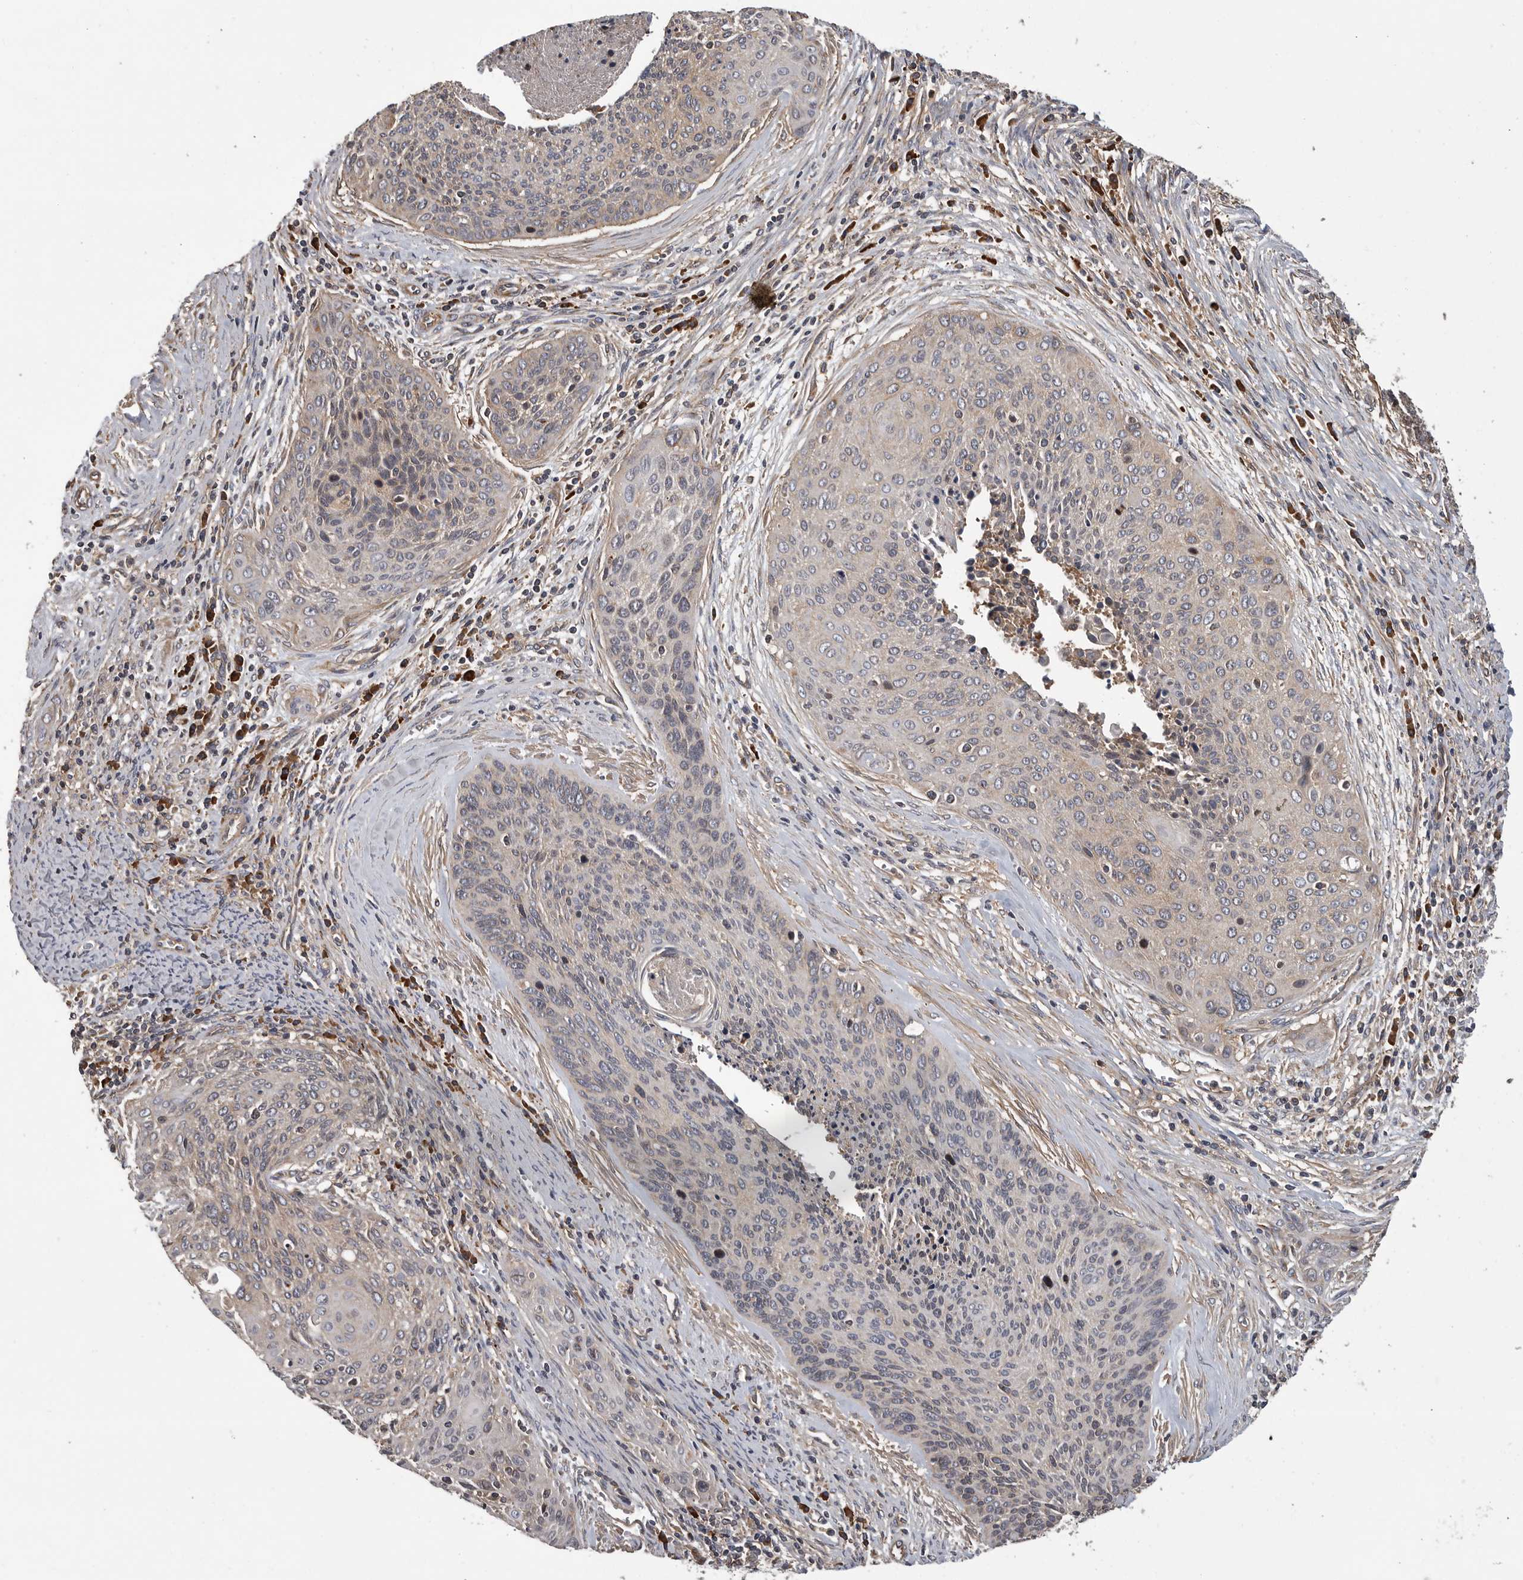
{"staining": {"intensity": "moderate", "quantity": "25%-75%", "location": "cytoplasmic/membranous"}, "tissue": "cervical cancer", "cell_type": "Tumor cells", "image_type": "cancer", "snomed": [{"axis": "morphology", "description": "Squamous cell carcinoma, NOS"}, {"axis": "topography", "description": "Cervix"}], "caption": "Immunohistochemical staining of cervical squamous cell carcinoma demonstrates medium levels of moderate cytoplasmic/membranous protein positivity in approximately 25%-75% of tumor cells.", "gene": "OXR1", "patient": {"sex": "female", "age": 55}}